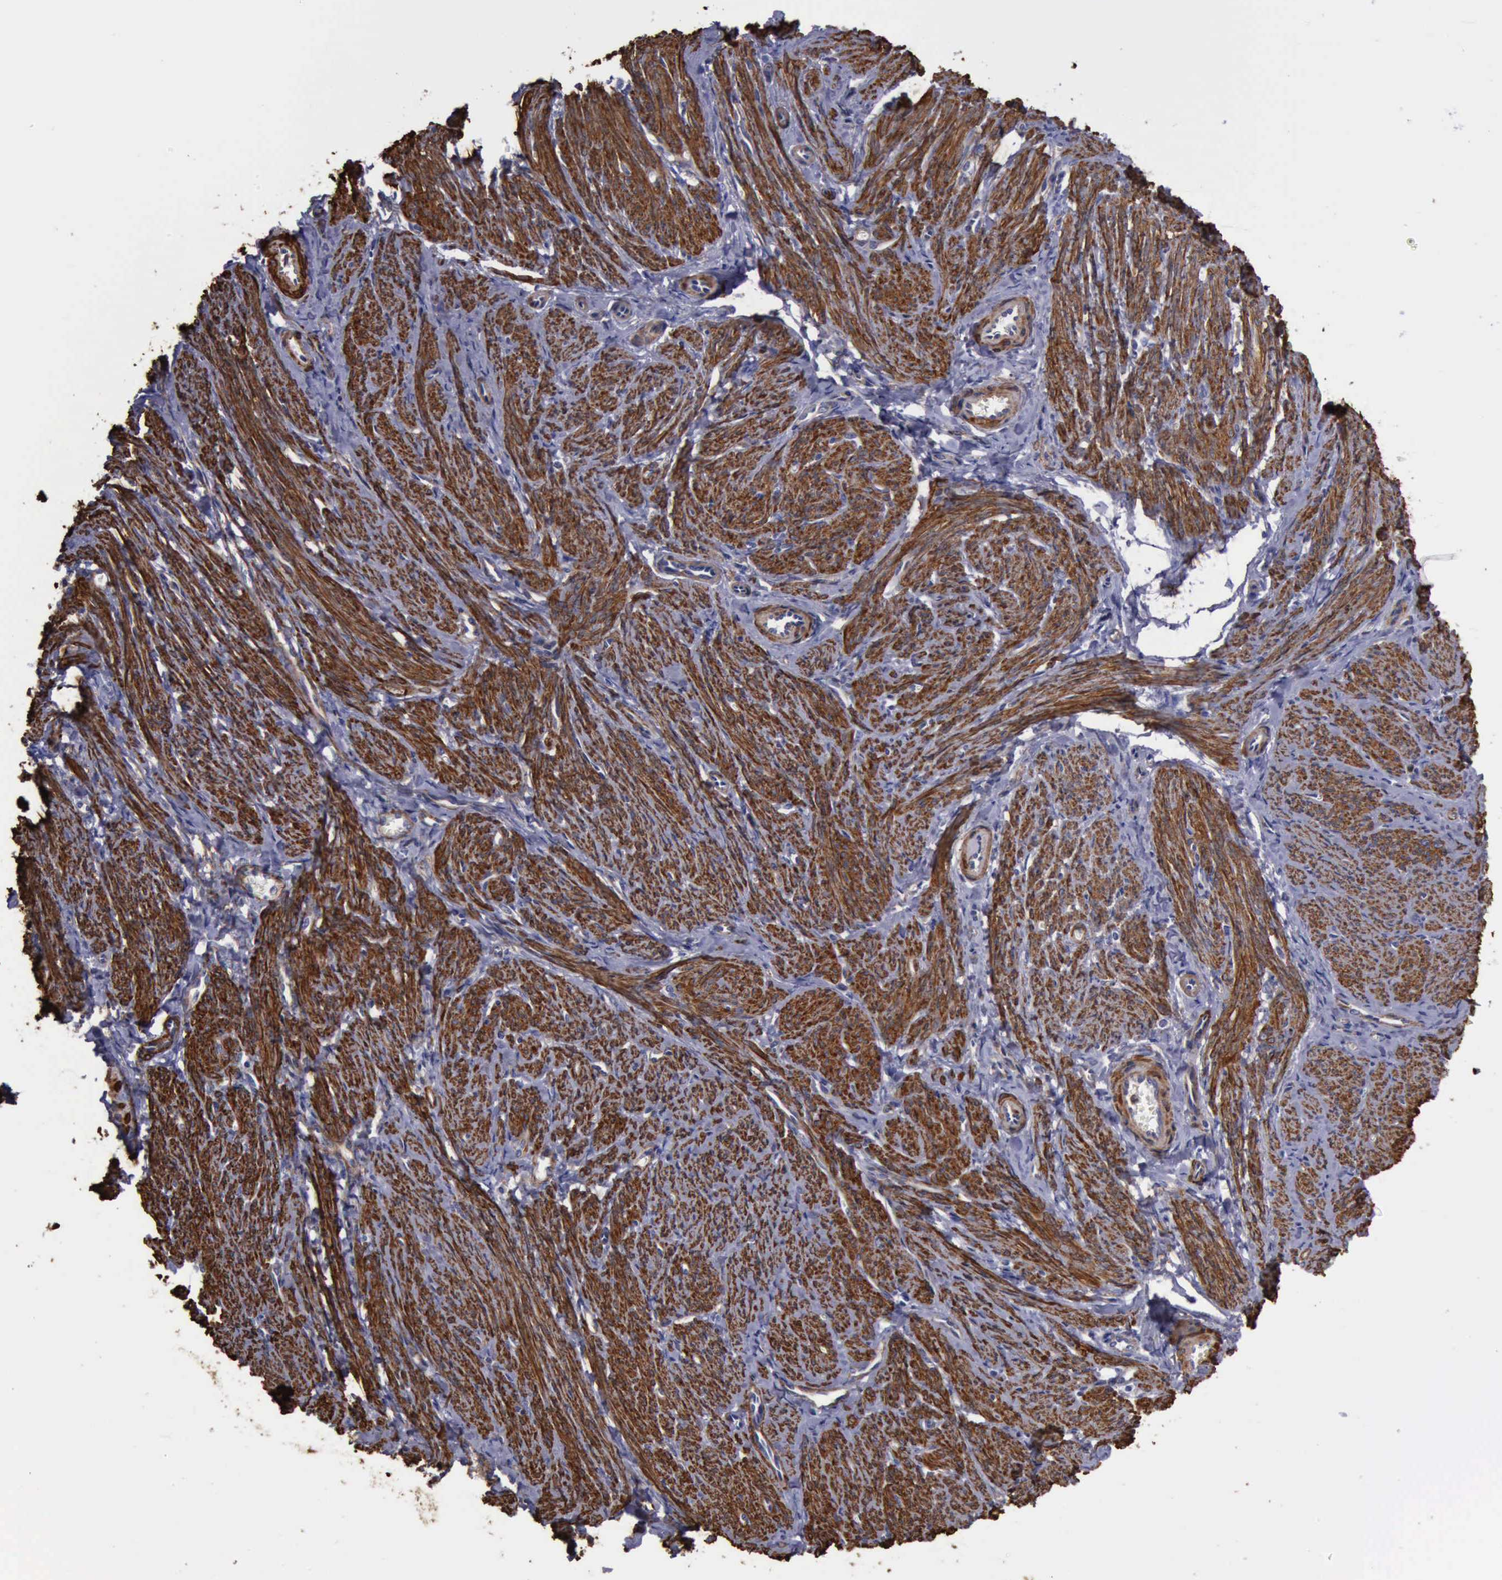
{"staining": {"intensity": "strong", "quantity": ">75%", "location": "cytoplasmic/membranous"}, "tissue": "smooth muscle", "cell_type": "Smooth muscle cells", "image_type": "normal", "snomed": [{"axis": "morphology", "description": "Normal tissue, NOS"}, {"axis": "topography", "description": "Smooth muscle"}, {"axis": "topography", "description": "Cervix"}], "caption": "An IHC photomicrograph of normal tissue is shown. Protein staining in brown highlights strong cytoplasmic/membranous positivity in smooth muscle within smooth muscle cells. The staining is performed using DAB (3,3'-diaminobenzidine) brown chromogen to label protein expression. The nuclei are counter-stained blue using hematoxylin.", "gene": "FLNA", "patient": {"sex": "female", "age": 70}}